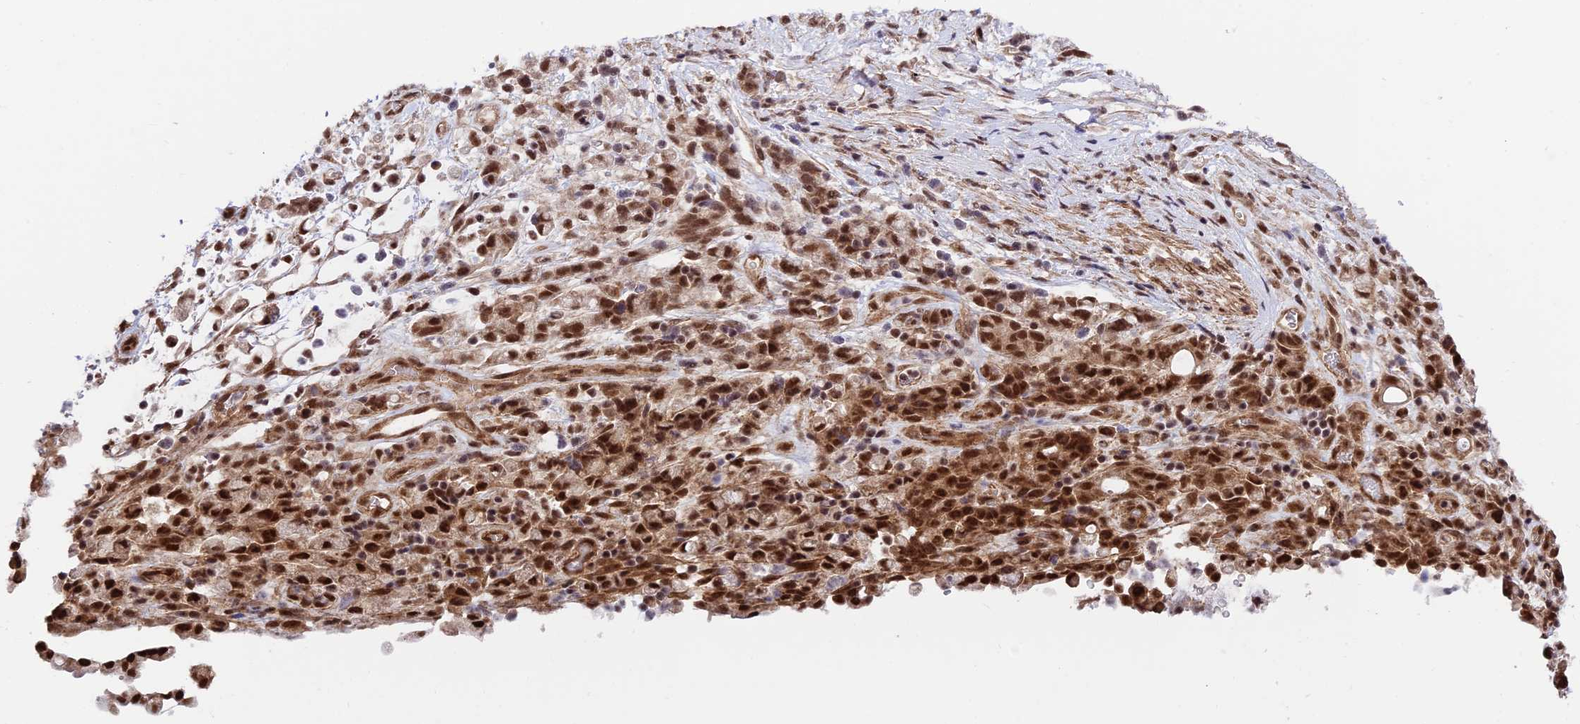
{"staining": {"intensity": "strong", "quantity": ">75%", "location": "nuclear"}, "tissue": "stomach cancer", "cell_type": "Tumor cells", "image_type": "cancer", "snomed": [{"axis": "morphology", "description": "Adenocarcinoma, NOS"}, {"axis": "topography", "description": "Stomach"}], "caption": "Human stomach cancer stained with a brown dye displays strong nuclear positive expression in approximately >75% of tumor cells.", "gene": "RBM42", "patient": {"sex": "female", "age": 60}}